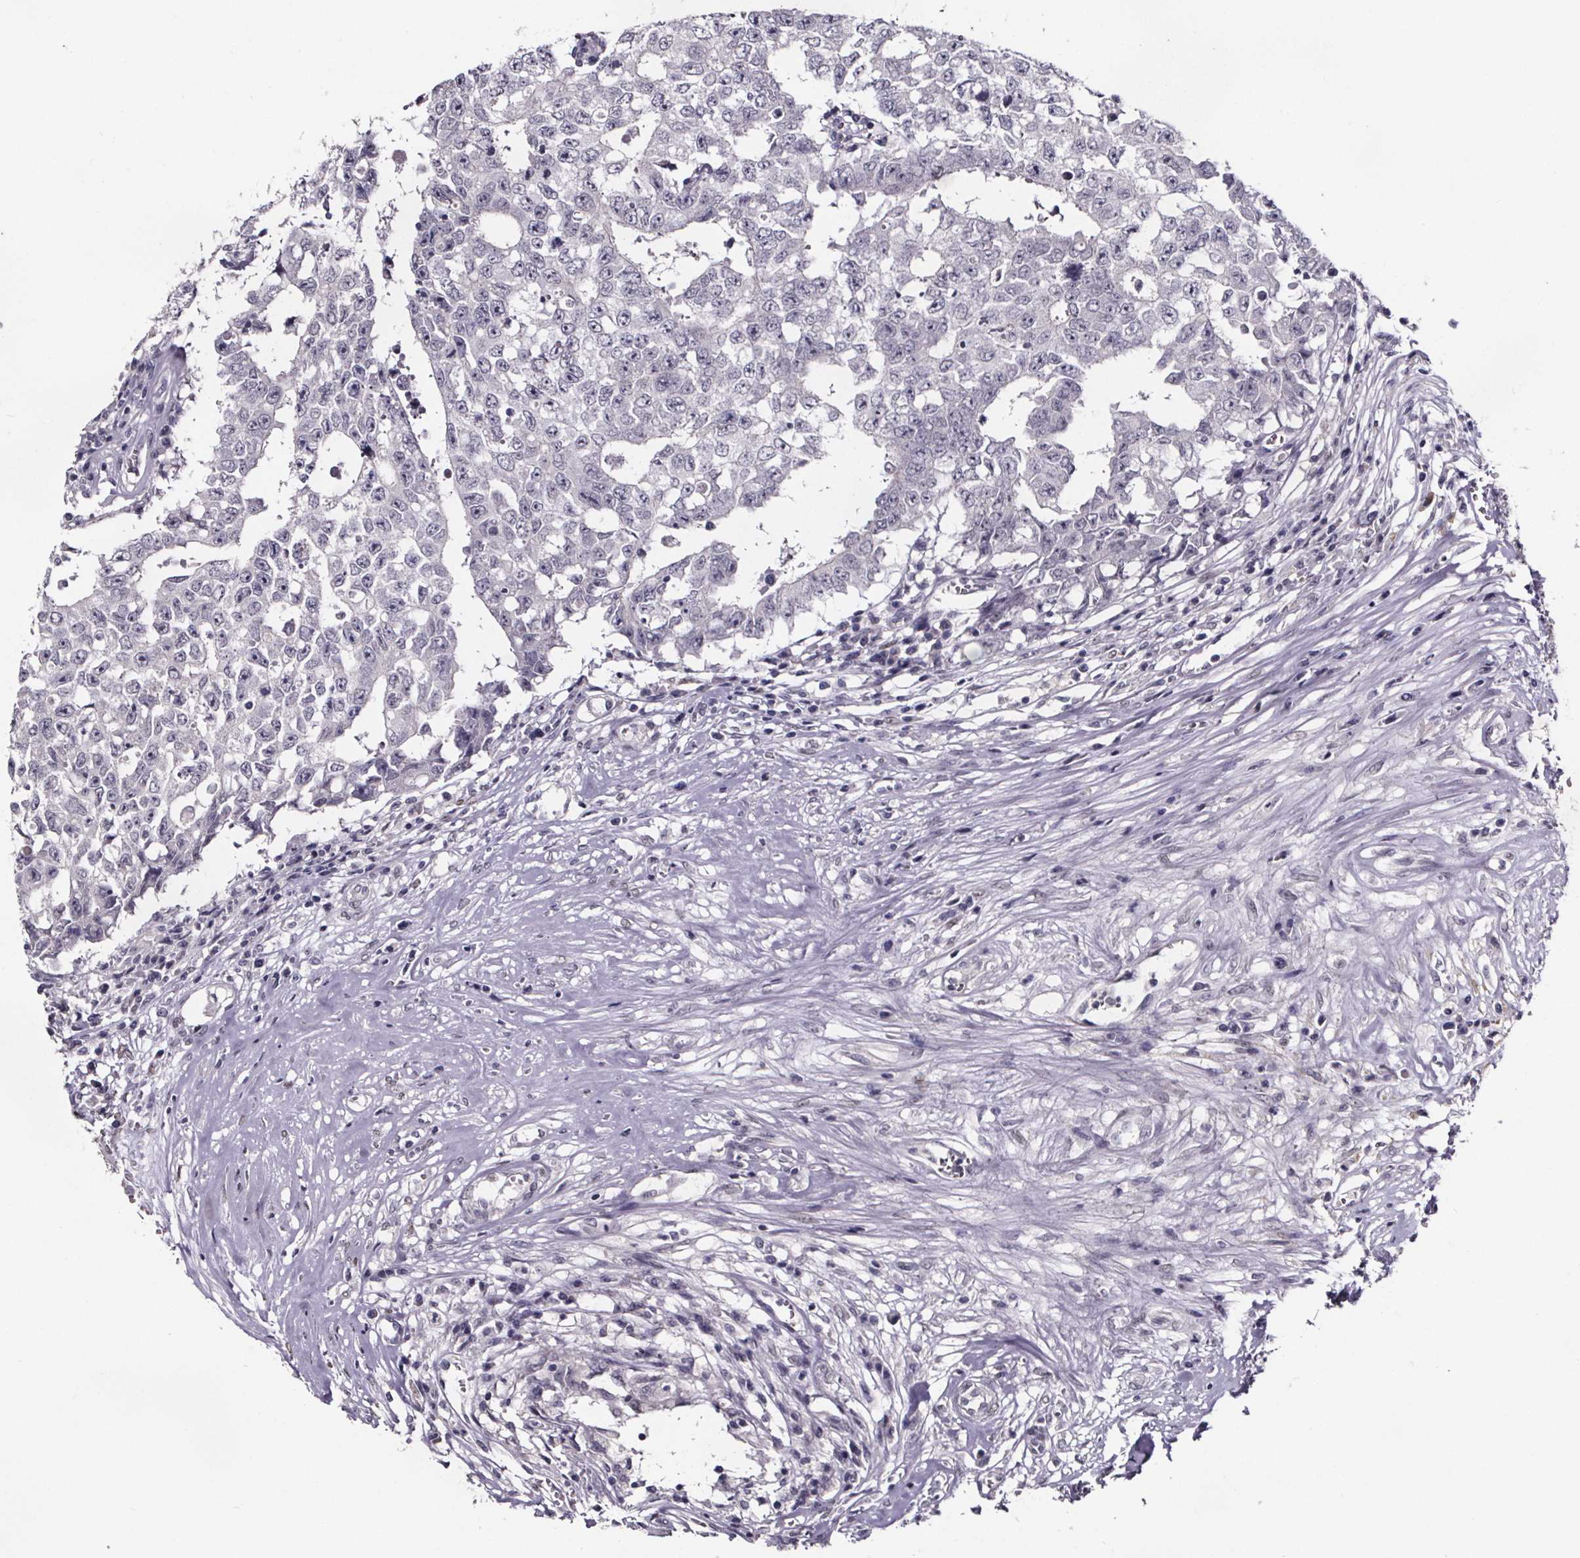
{"staining": {"intensity": "negative", "quantity": "none", "location": "none"}, "tissue": "testis cancer", "cell_type": "Tumor cells", "image_type": "cancer", "snomed": [{"axis": "morphology", "description": "Carcinoma, Embryonal, NOS"}, {"axis": "topography", "description": "Testis"}], "caption": "Immunohistochemistry (IHC) micrograph of embryonal carcinoma (testis) stained for a protein (brown), which displays no staining in tumor cells. (DAB IHC with hematoxylin counter stain).", "gene": "AR", "patient": {"sex": "male", "age": 36}}